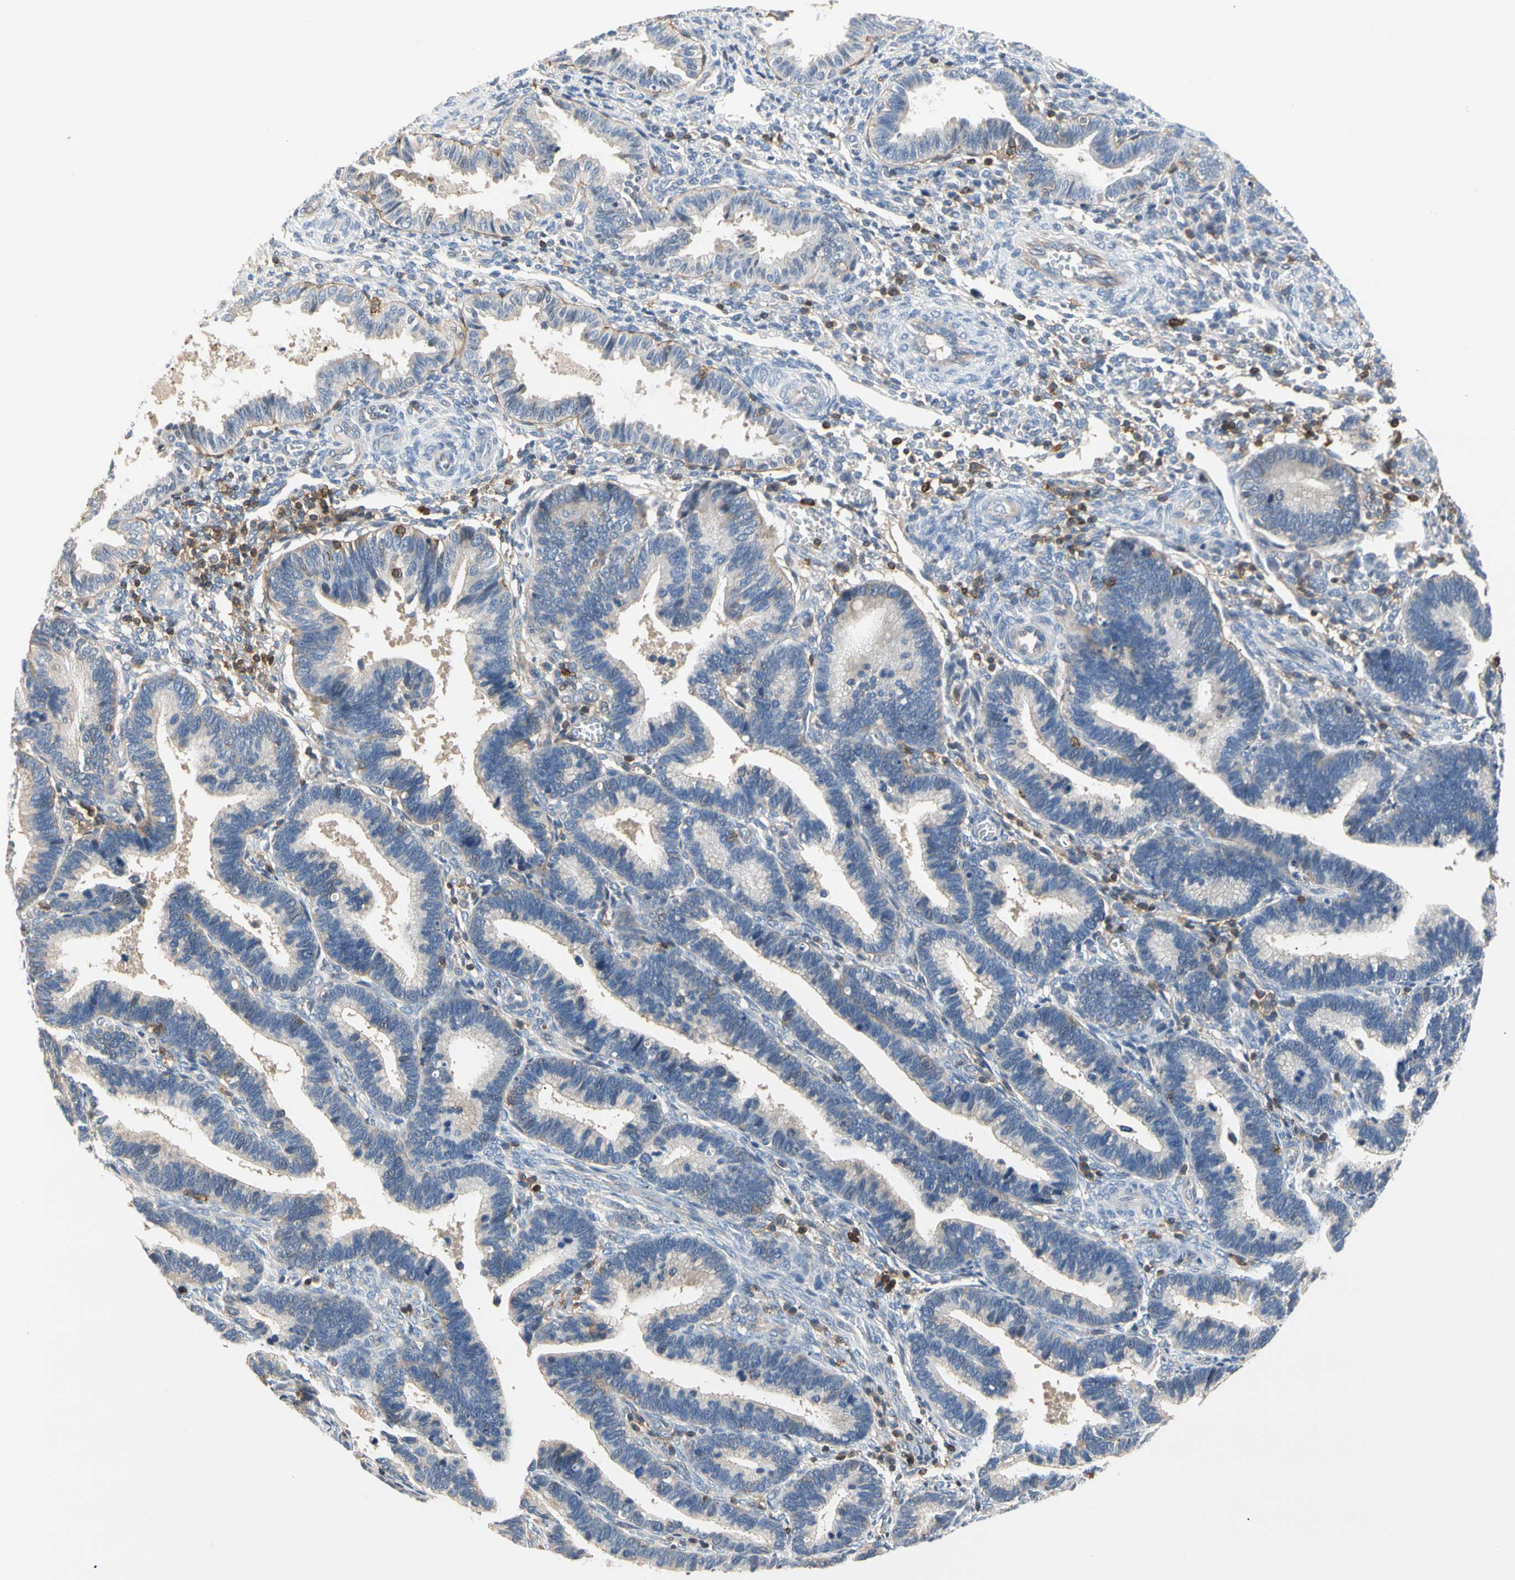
{"staining": {"intensity": "negative", "quantity": "none", "location": "none"}, "tissue": "endometrium", "cell_type": "Cells in endometrial stroma", "image_type": "normal", "snomed": [{"axis": "morphology", "description": "Normal tissue, NOS"}, {"axis": "topography", "description": "Endometrium"}], "caption": "Immunohistochemistry (IHC) image of benign endometrium stained for a protein (brown), which reveals no expression in cells in endometrial stroma. The staining was performed using DAB (3,3'-diaminobenzidine) to visualize the protein expression in brown, while the nuclei were stained in blue with hematoxylin (Magnification: 20x).", "gene": "TNFRSF18", "patient": {"sex": "female", "age": 36}}